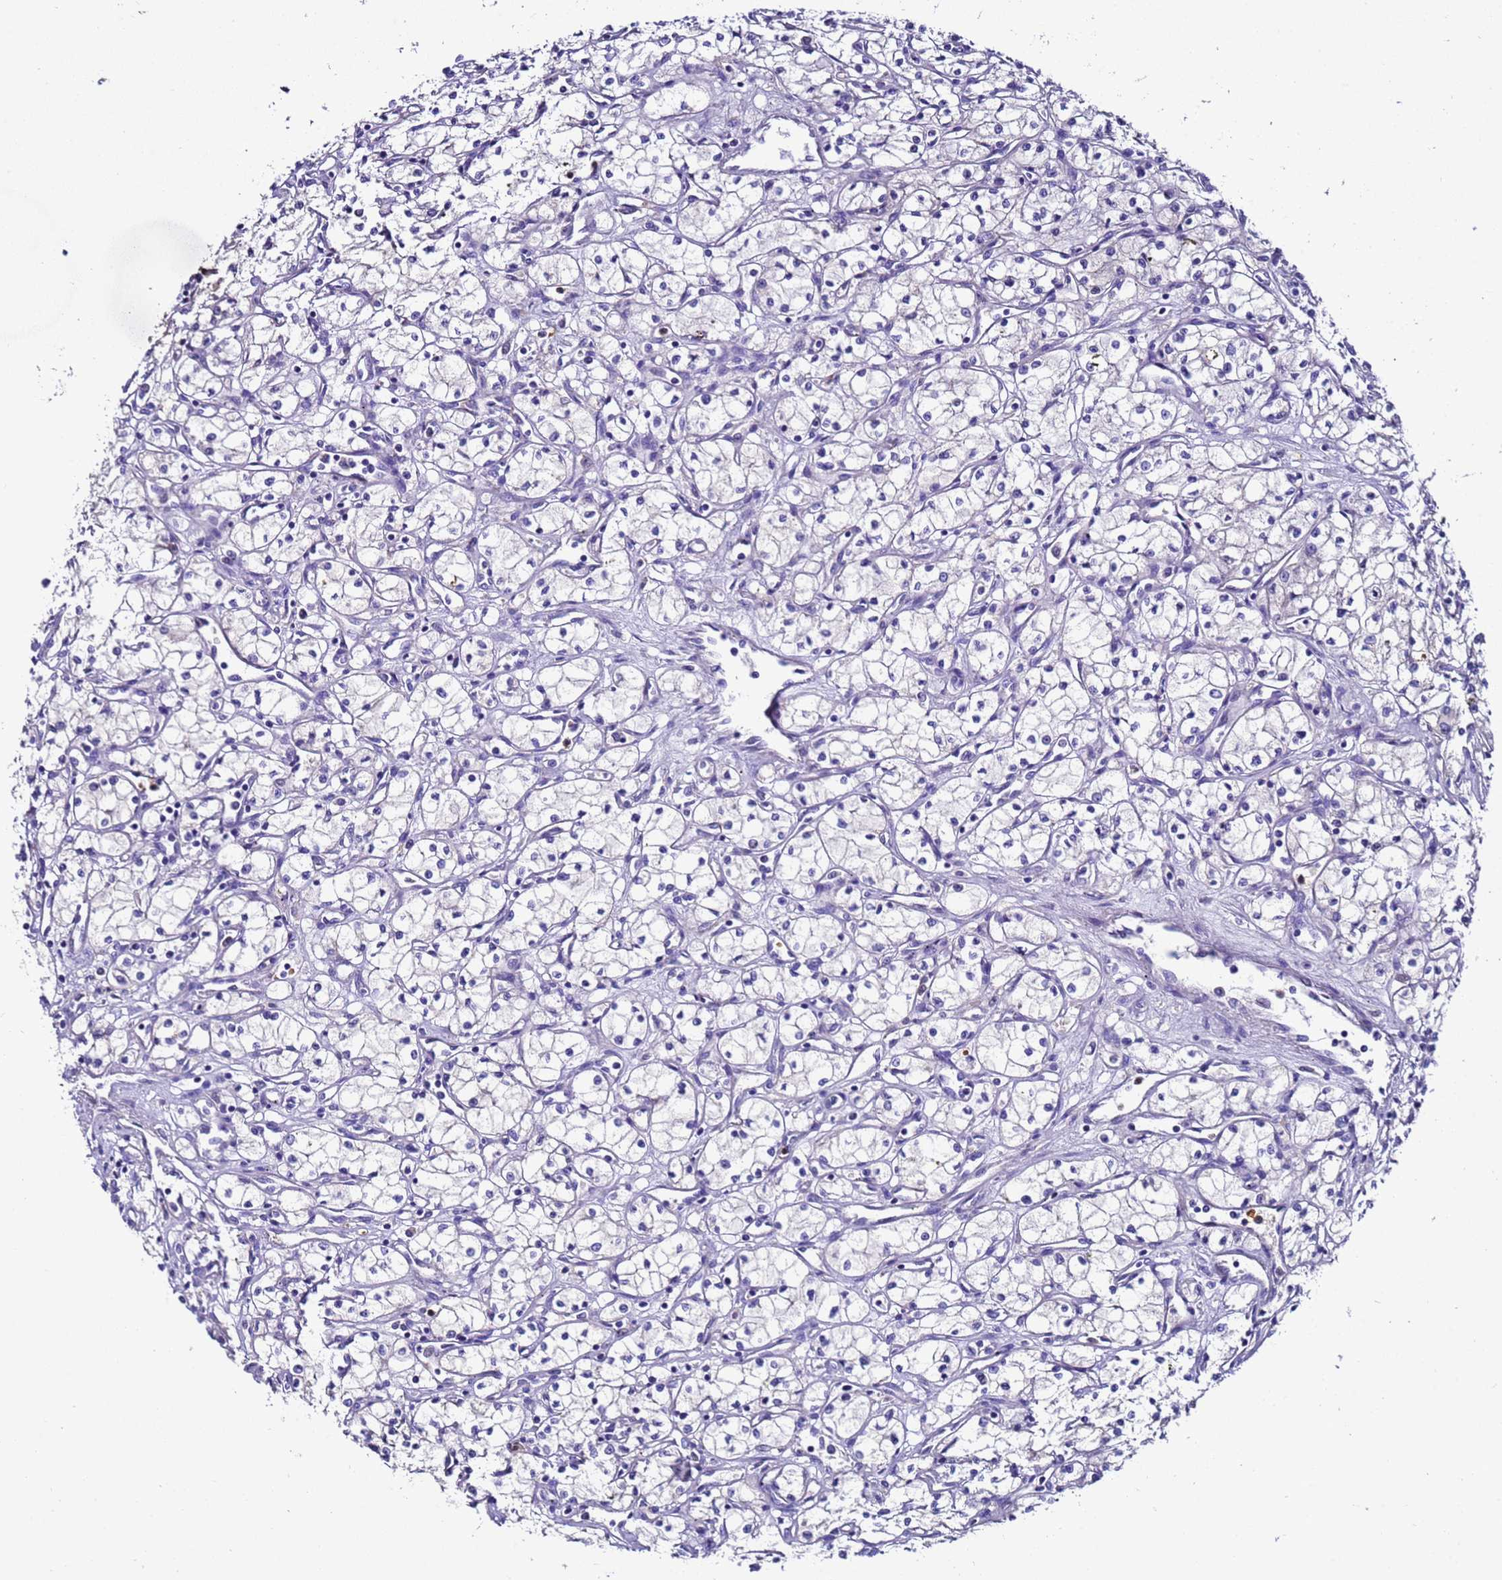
{"staining": {"intensity": "negative", "quantity": "none", "location": "none"}, "tissue": "renal cancer", "cell_type": "Tumor cells", "image_type": "cancer", "snomed": [{"axis": "morphology", "description": "Adenocarcinoma, NOS"}, {"axis": "topography", "description": "Kidney"}], "caption": "Image shows no protein staining in tumor cells of renal cancer (adenocarcinoma) tissue.", "gene": "UGT2A1", "patient": {"sex": "male", "age": 59}}